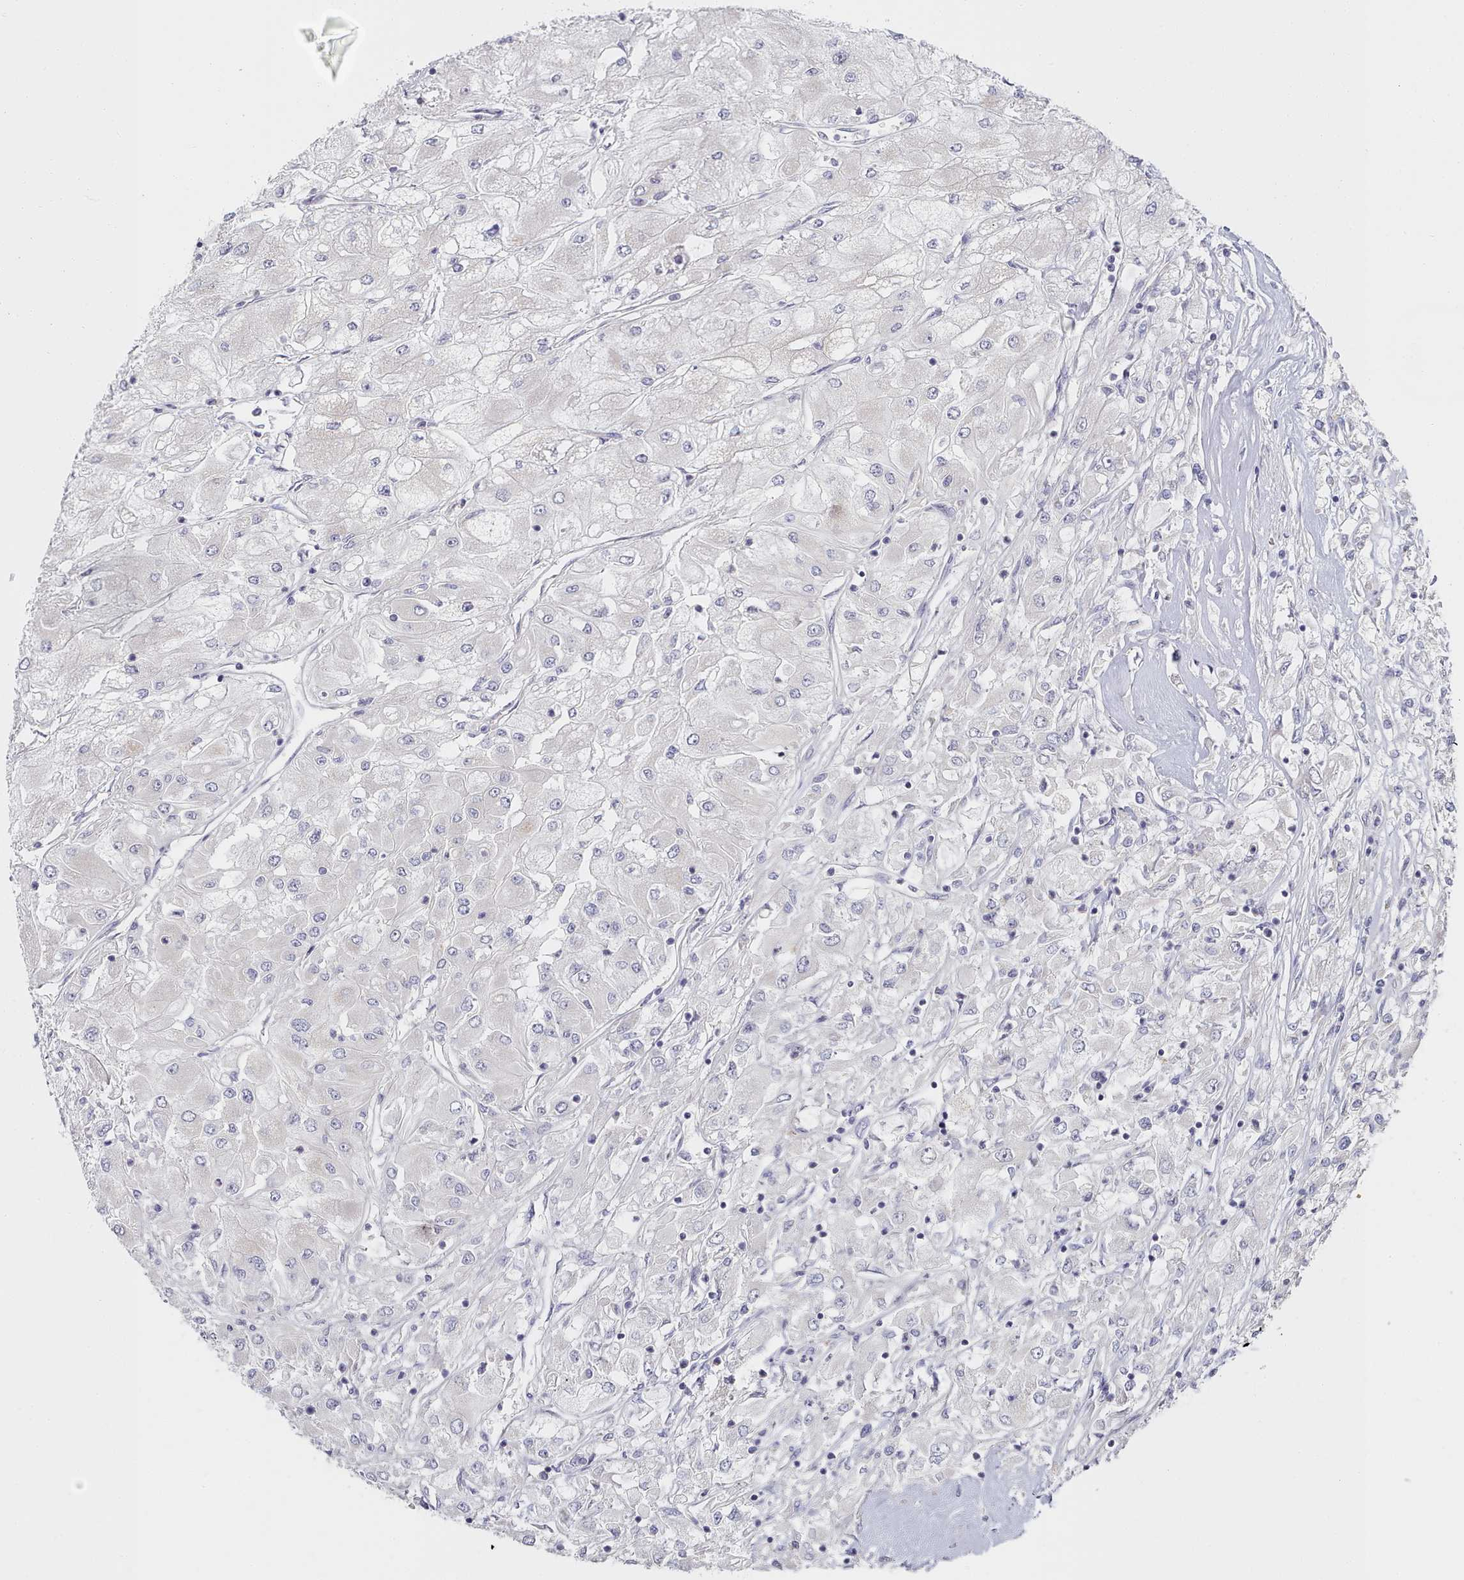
{"staining": {"intensity": "negative", "quantity": "none", "location": "none"}, "tissue": "renal cancer", "cell_type": "Tumor cells", "image_type": "cancer", "snomed": [{"axis": "morphology", "description": "Adenocarcinoma, NOS"}, {"axis": "topography", "description": "Kidney"}], "caption": "The immunohistochemistry (IHC) image has no significant expression in tumor cells of renal cancer (adenocarcinoma) tissue. (Brightfield microscopy of DAB immunohistochemistry at high magnification).", "gene": "TYW1B", "patient": {"sex": "male", "age": 80}}